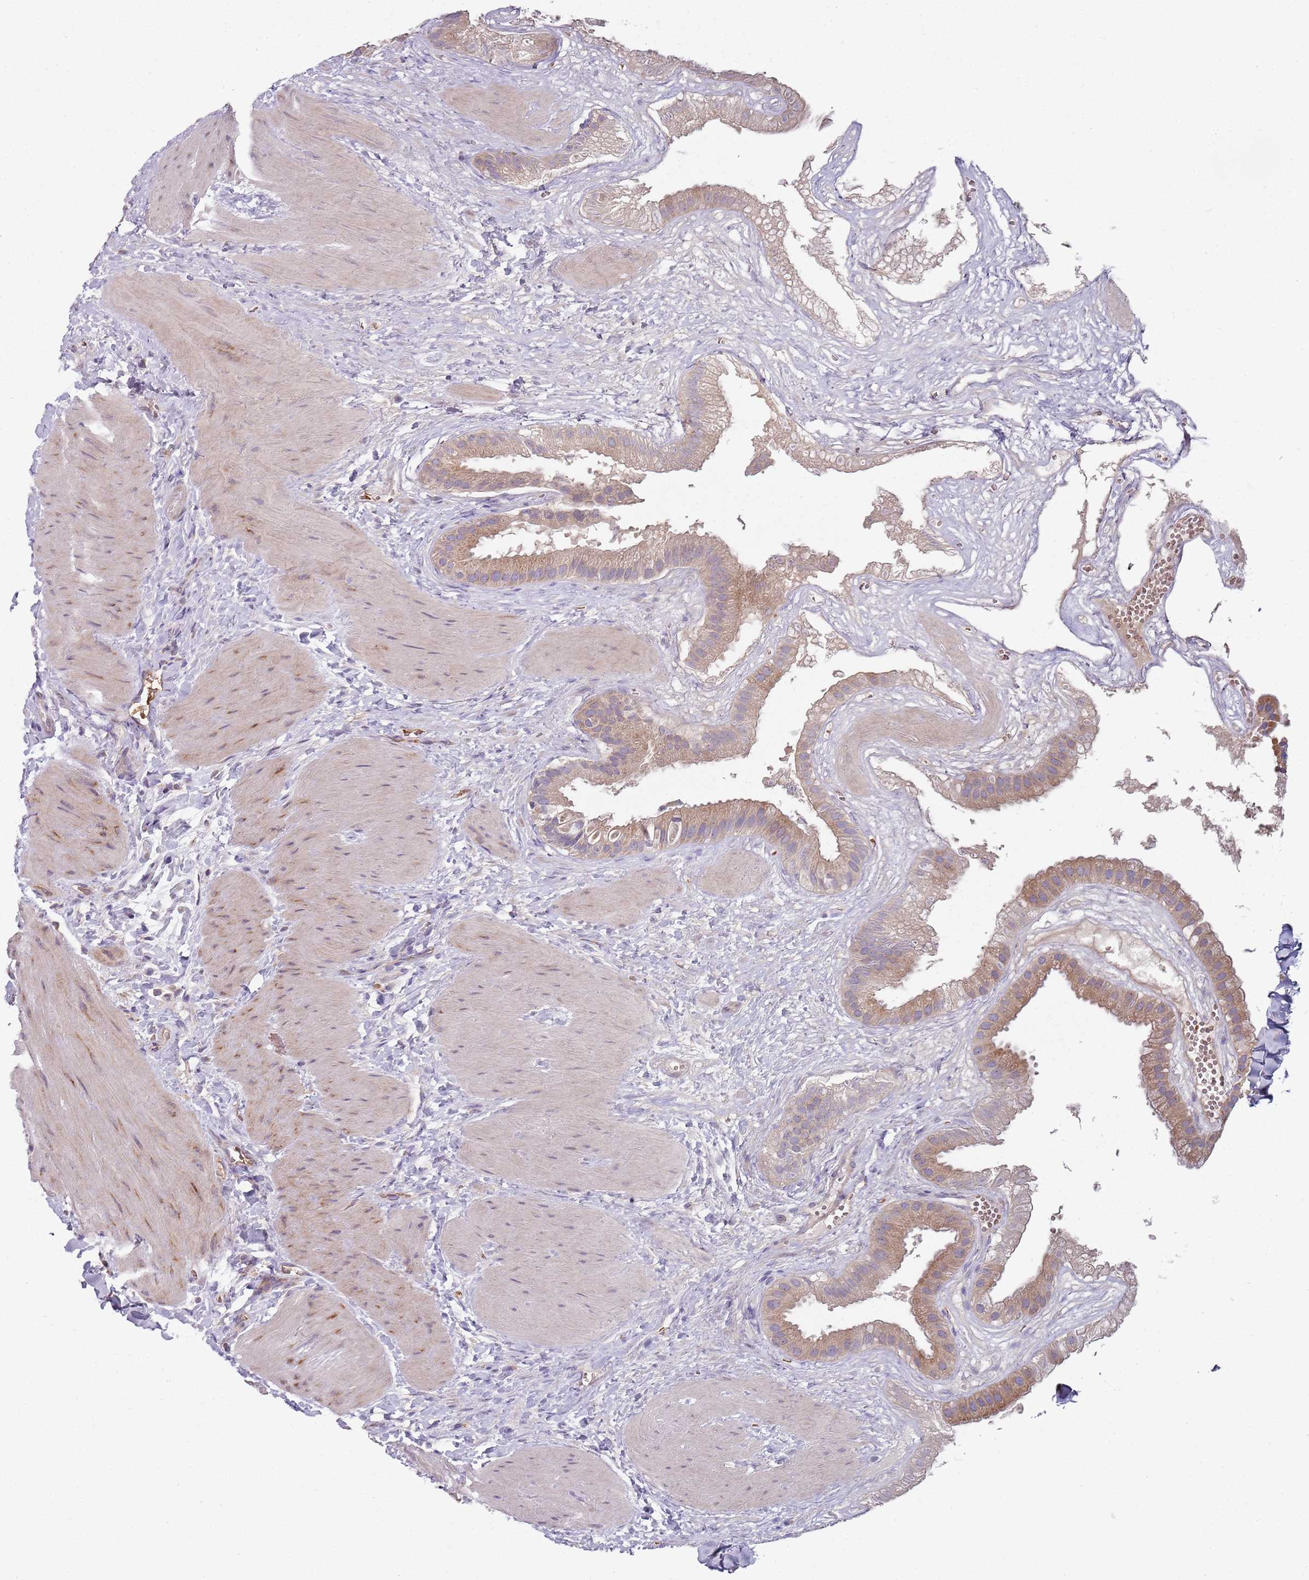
{"staining": {"intensity": "moderate", "quantity": "25%-75%", "location": "cytoplasmic/membranous"}, "tissue": "gallbladder", "cell_type": "Glandular cells", "image_type": "normal", "snomed": [{"axis": "morphology", "description": "Normal tissue, NOS"}, {"axis": "topography", "description": "Gallbladder"}], "caption": "Protein staining reveals moderate cytoplasmic/membranous positivity in about 25%-75% of glandular cells in unremarkable gallbladder. Ihc stains the protein in brown and the nuclei are stained blue.", "gene": "SPATA2", "patient": {"sex": "male", "age": 55}}